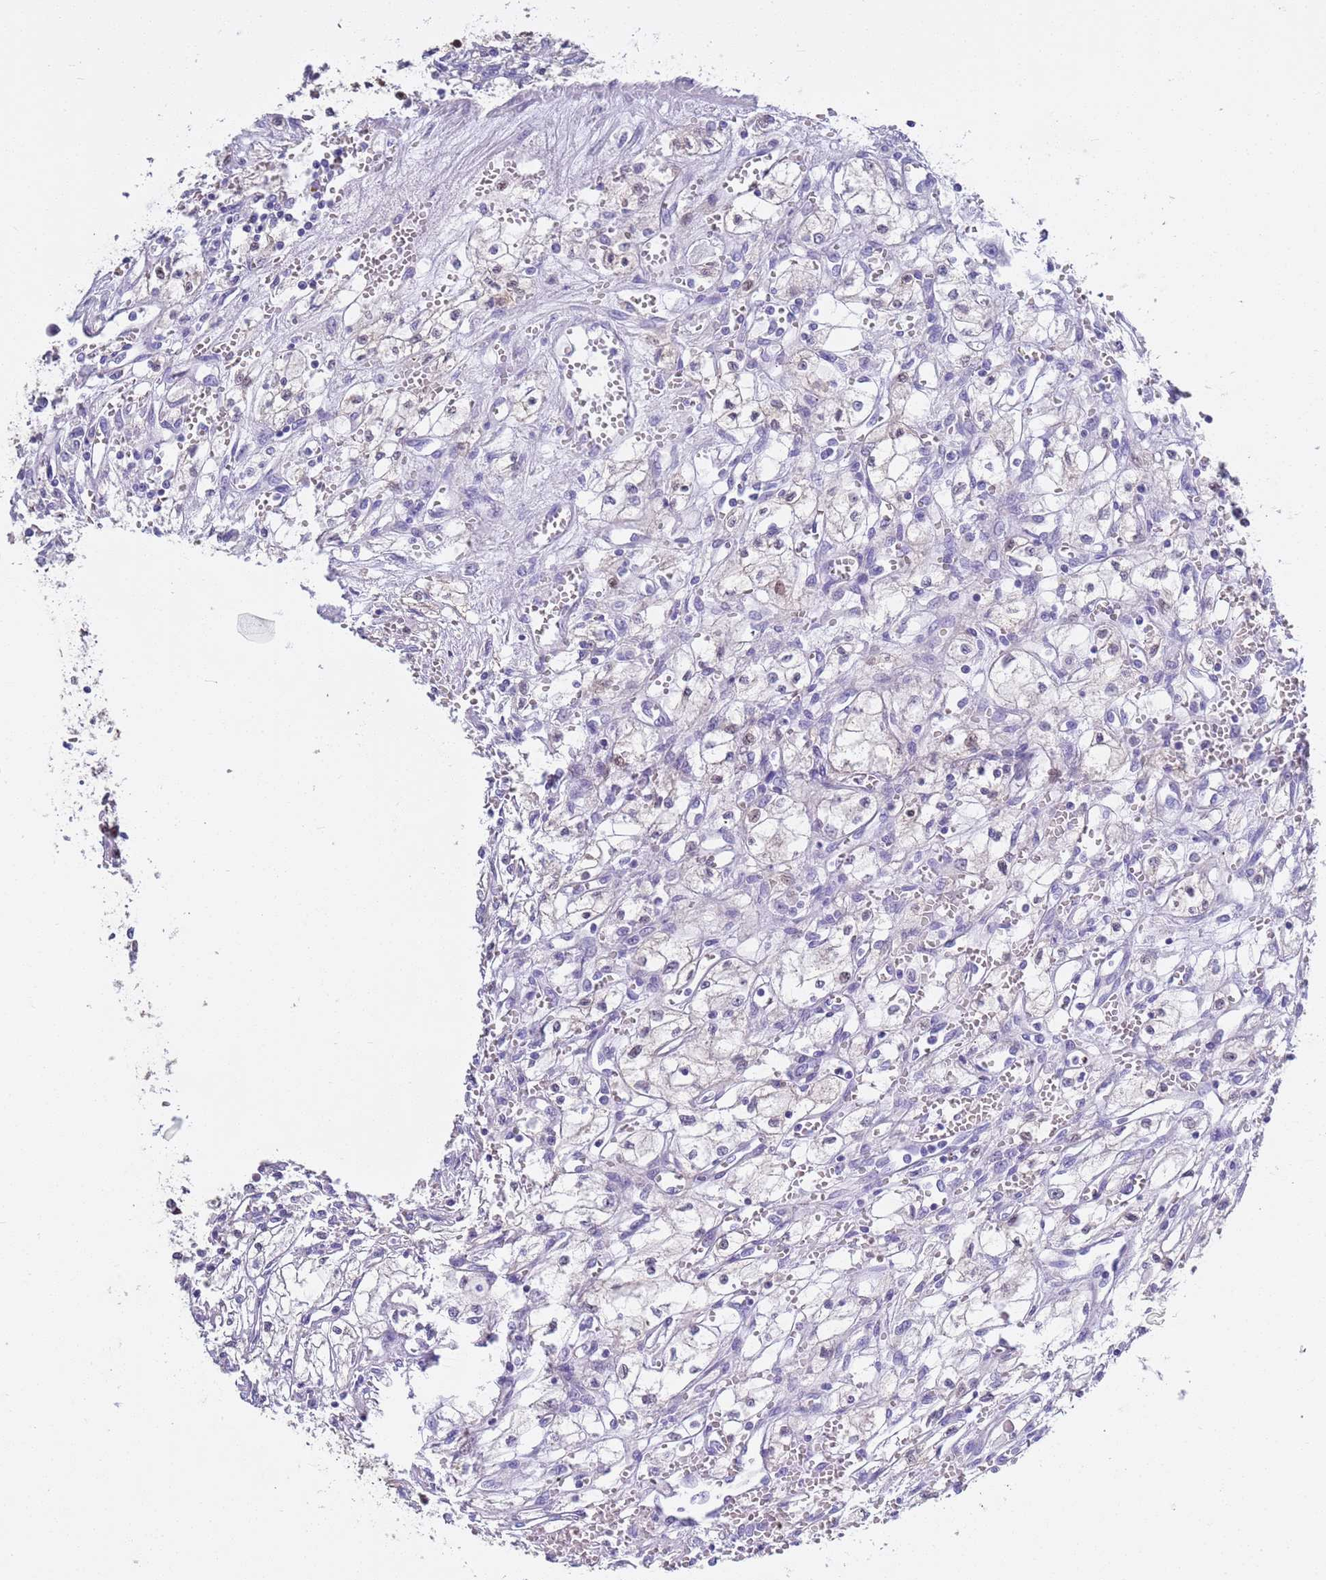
{"staining": {"intensity": "negative", "quantity": "none", "location": "none"}, "tissue": "renal cancer", "cell_type": "Tumor cells", "image_type": "cancer", "snomed": [{"axis": "morphology", "description": "Adenocarcinoma, NOS"}, {"axis": "topography", "description": "Kidney"}], "caption": "A high-resolution micrograph shows immunohistochemistry staining of renal cancer, which displays no significant positivity in tumor cells.", "gene": "BRMS1L", "patient": {"sex": "male", "age": 59}}